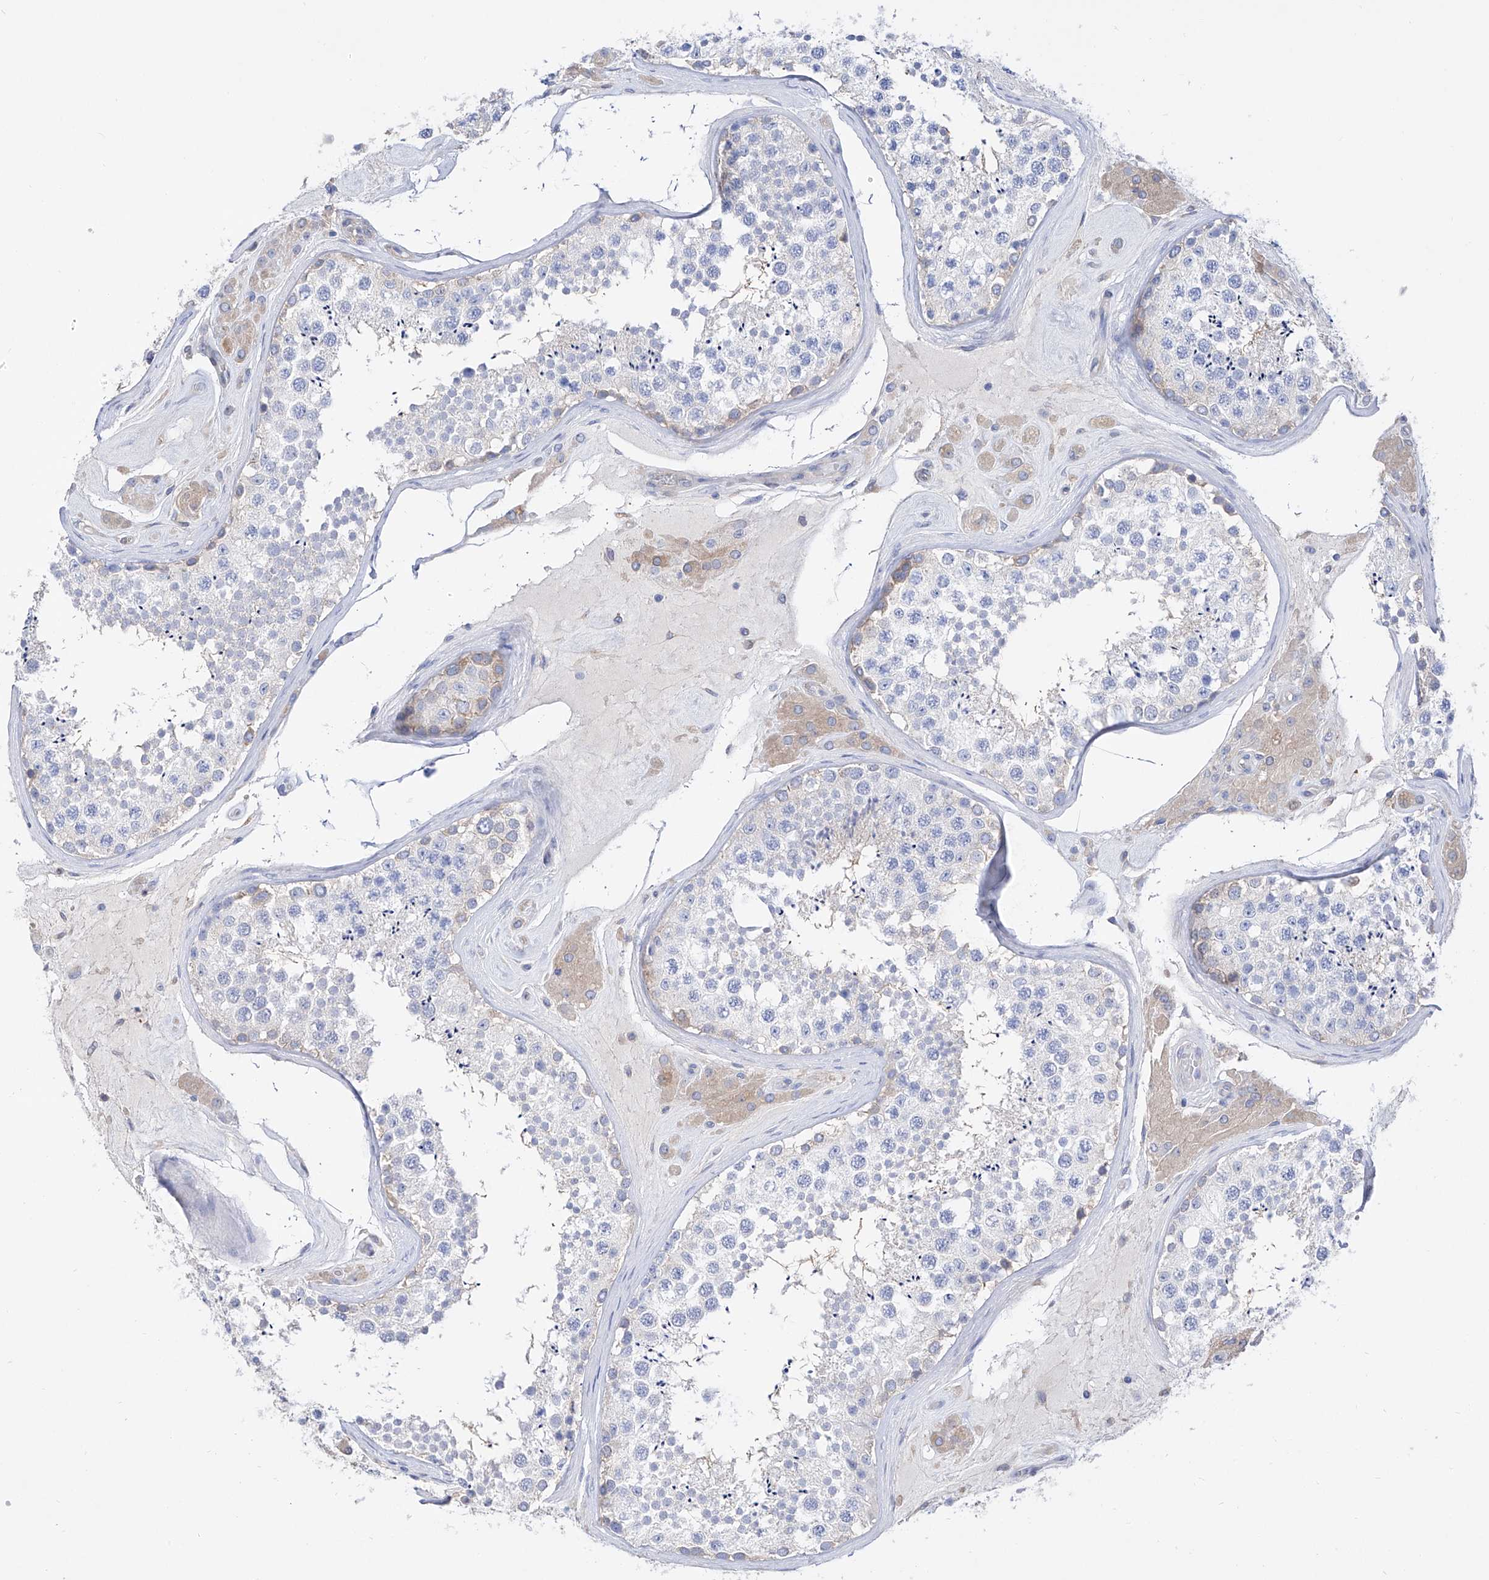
{"staining": {"intensity": "negative", "quantity": "none", "location": "none"}, "tissue": "testis", "cell_type": "Cells in seminiferous ducts", "image_type": "normal", "snomed": [{"axis": "morphology", "description": "Normal tissue, NOS"}, {"axis": "topography", "description": "Testis"}], "caption": "IHC of normal human testis exhibits no expression in cells in seminiferous ducts. The staining was performed using DAB (3,3'-diaminobenzidine) to visualize the protein expression in brown, while the nuclei were stained in blue with hematoxylin (Magnification: 20x).", "gene": "ZNF653", "patient": {"sex": "male", "age": 46}}